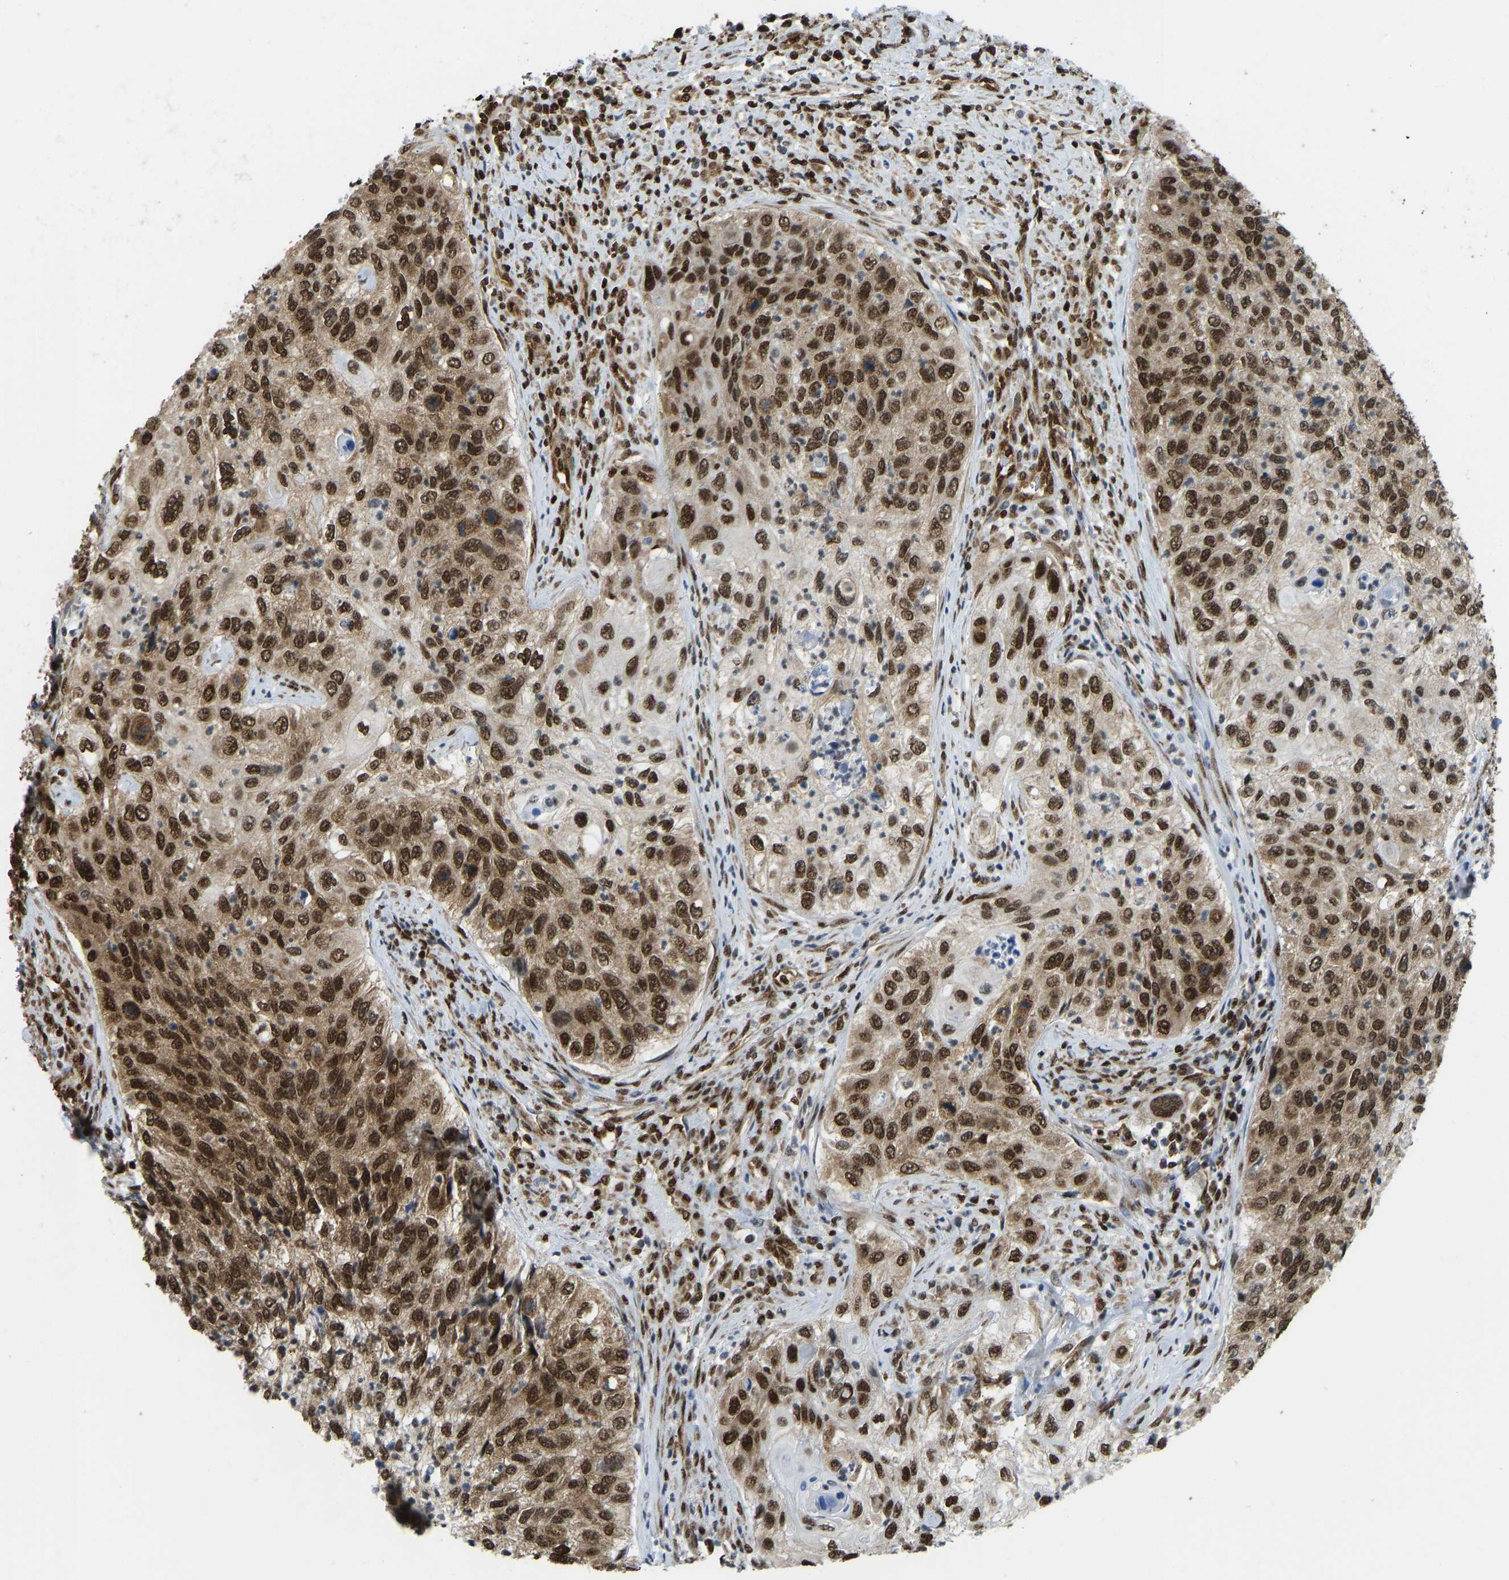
{"staining": {"intensity": "strong", "quantity": ">75%", "location": "cytoplasmic/membranous,nuclear"}, "tissue": "urothelial cancer", "cell_type": "Tumor cells", "image_type": "cancer", "snomed": [{"axis": "morphology", "description": "Urothelial carcinoma, High grade"}, {"axis": "topography", "description": "Urinary bladder"}], "caption": "The immunohistochemical stain labels strong cytoplasmic/membranous and nuclear expression in tumor cells of urothelial cancer tissue.", "gene": "ZSCAN20", "patient": {"sex": "female", "age": 60}}